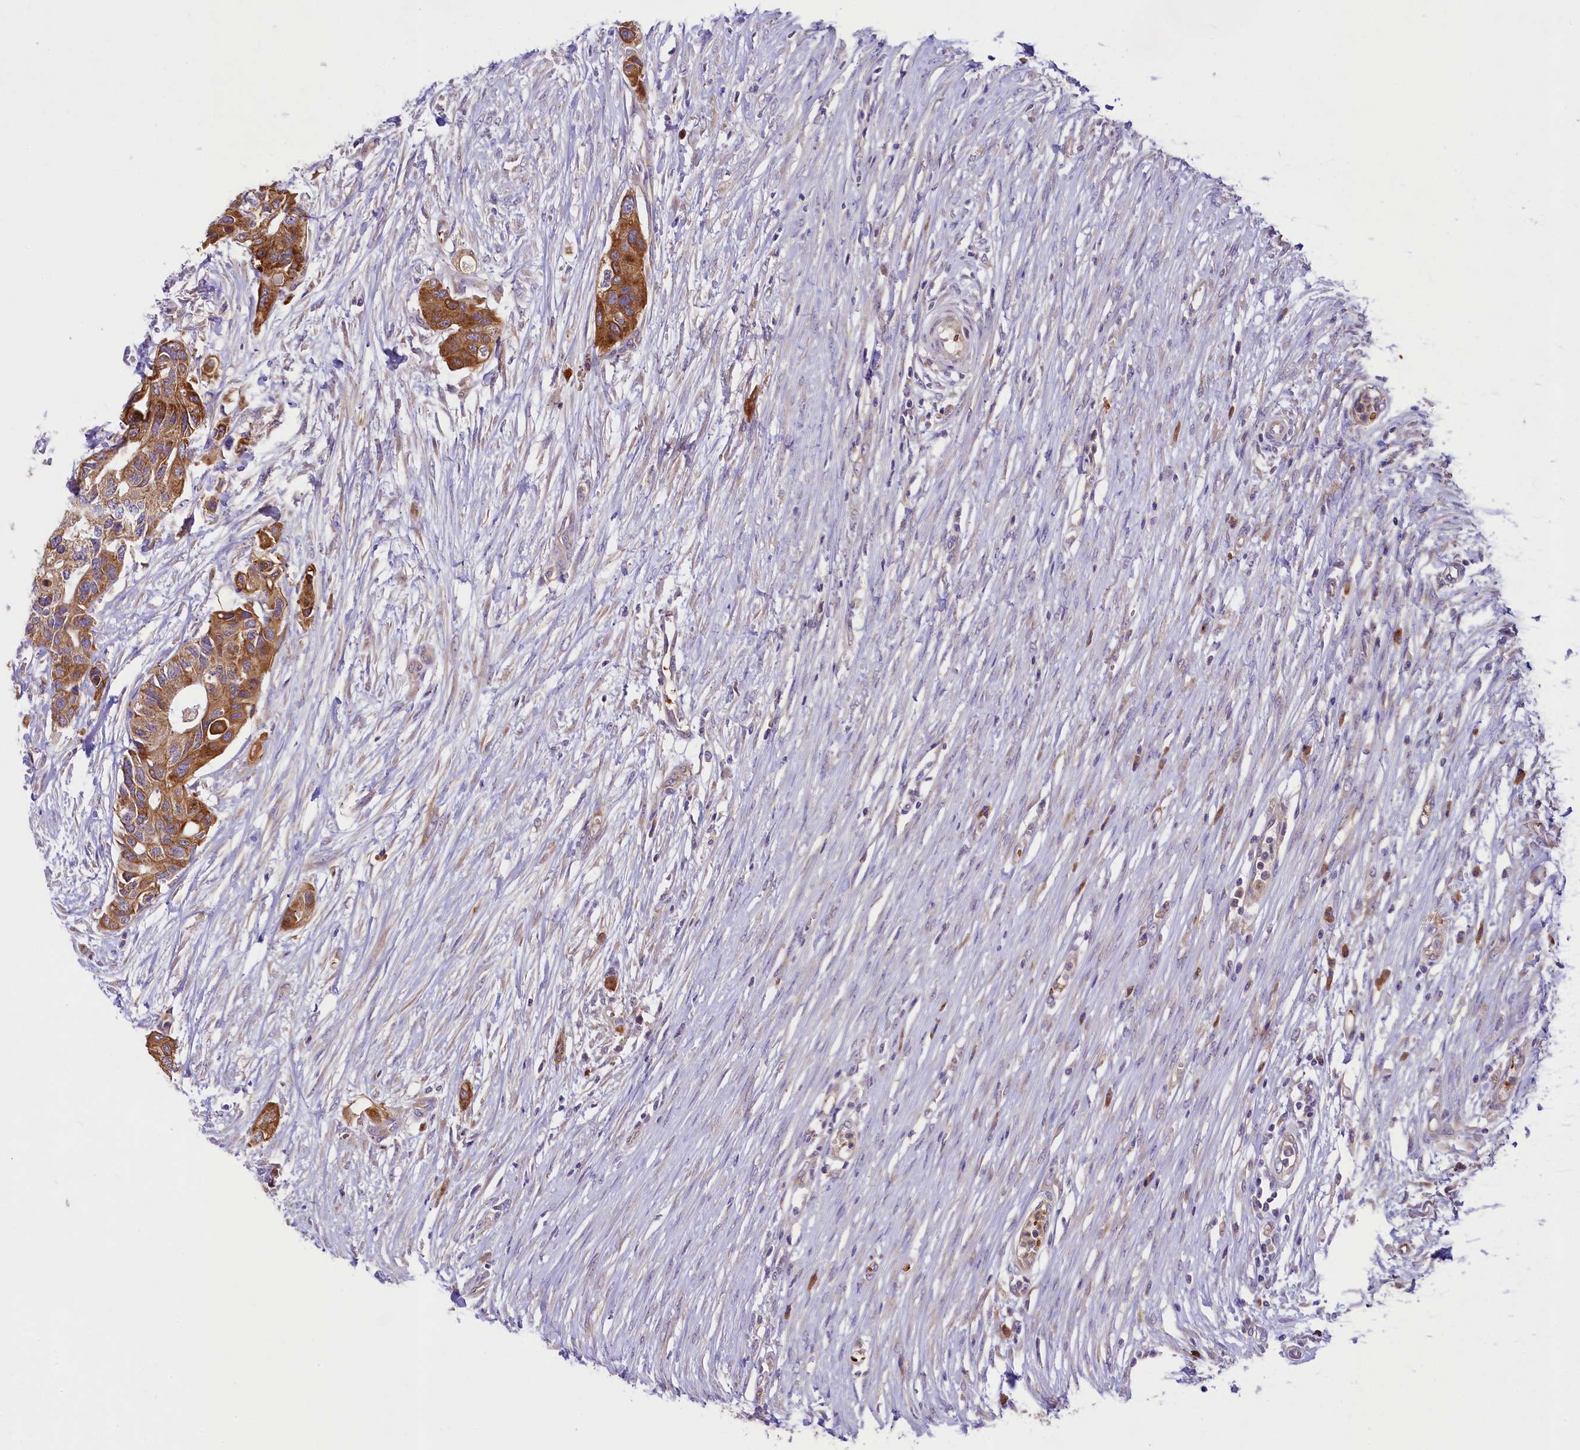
{"staining": {"intensity": "strong", "quantity": ">75%", "location": "cytoplasmic/membranous"}, "tissue": "colorectal cancer", "cell_type": "Tumor cells", "image_type": "cancer", "snomed": [{"axis": "morphology", "description": "Adenocarcinoma, NOS"}, {"axis": "topography", "description": "Colon"}], "caption": "Brown immunohistochemical staining in adenocarcinoma (colorectal) displays strong cytoplasmic/membranous staining in approximately >75% of tumor cells.", "gene": "LARP4", "patient": {"sex": "male", "age": 77}}